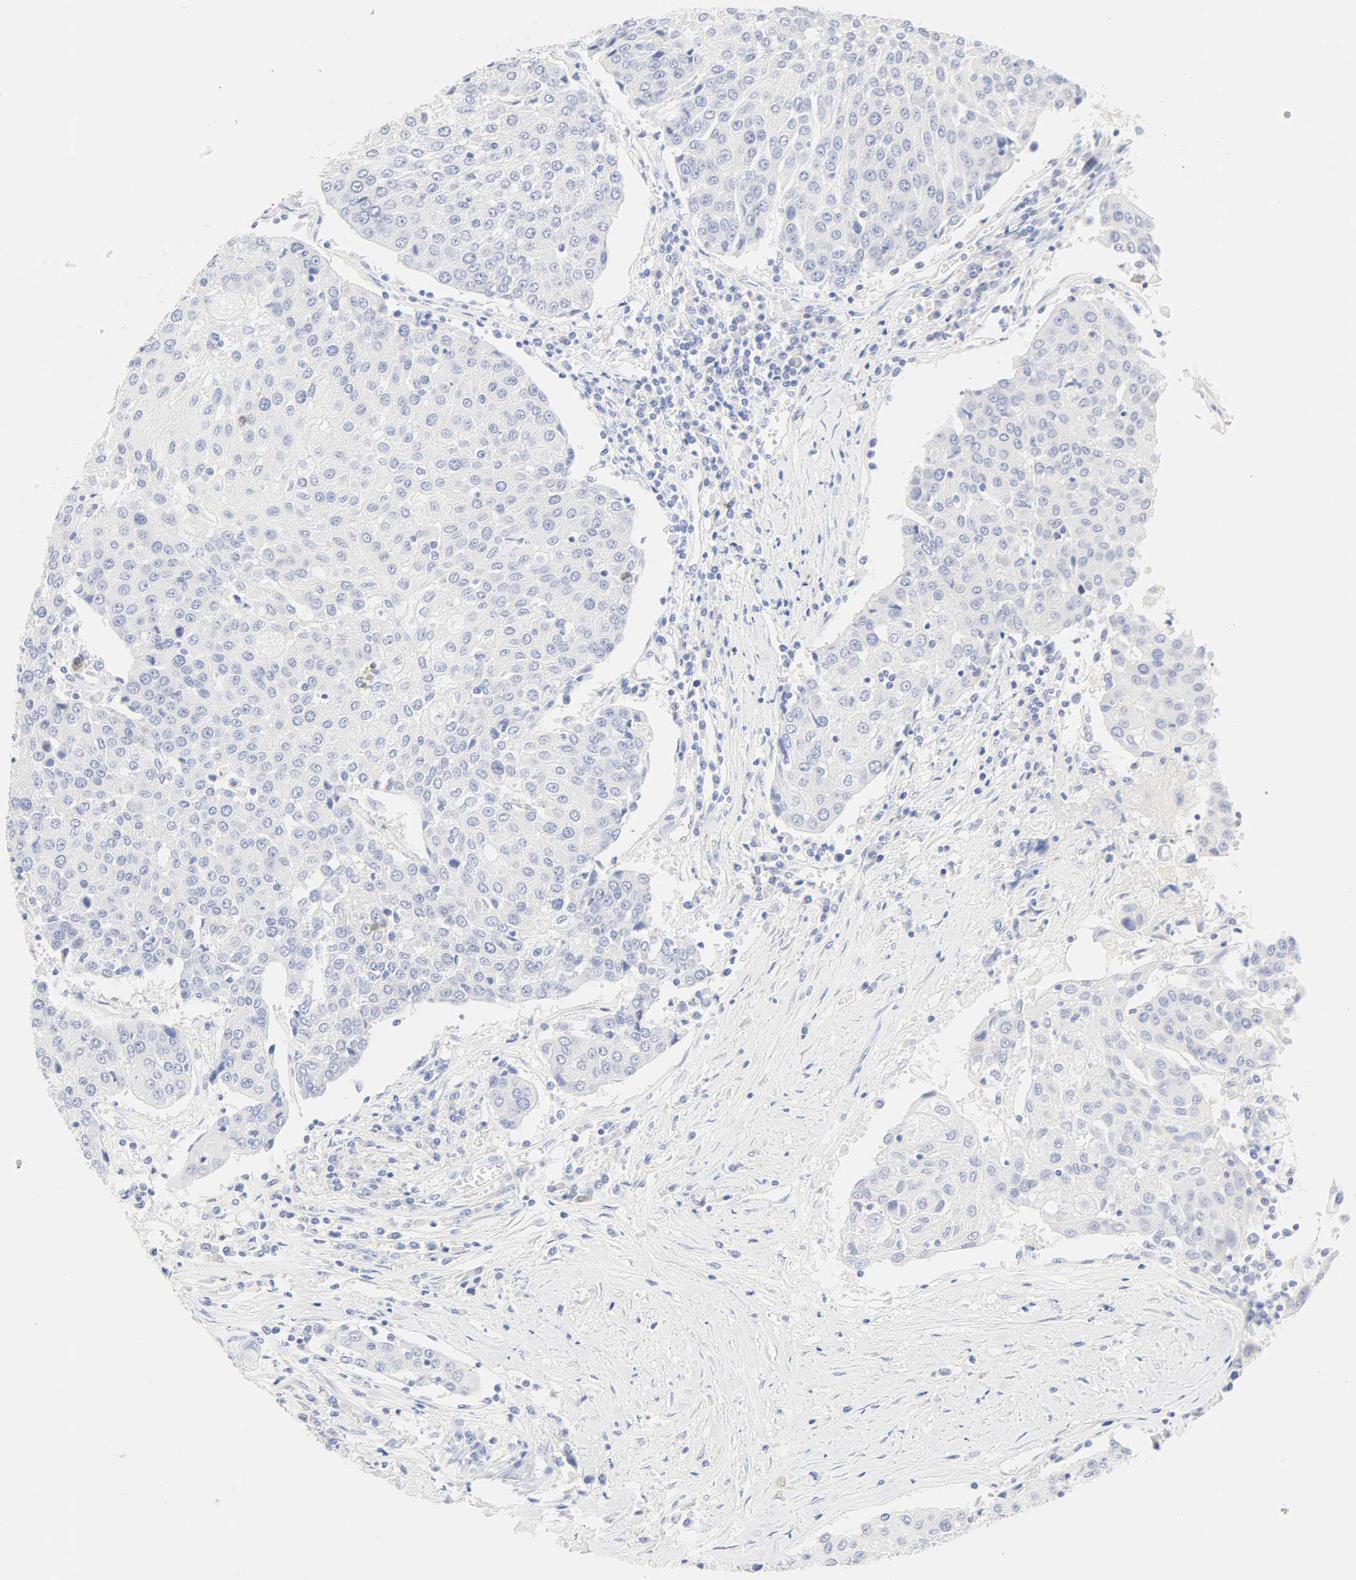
{"staining": {"intensity": "negative", "quantity": "none", "location": "none"}, "tissue": "urothelial cancer", "cell_type": "Tumor cells", "image_type": "cancer", "snomed": [{"axis": "morphology", "description": "Urothelial carcinoma, High grade"}, {"axis": "topography", "description": "Urinary bladder"}], "caption": "This is an IHC image of high-grade urothelial carcinoma. There is no expression in tumor cells.", "gene": "SLCO1B3", "patient": {"sex": "female", "age": 85}}